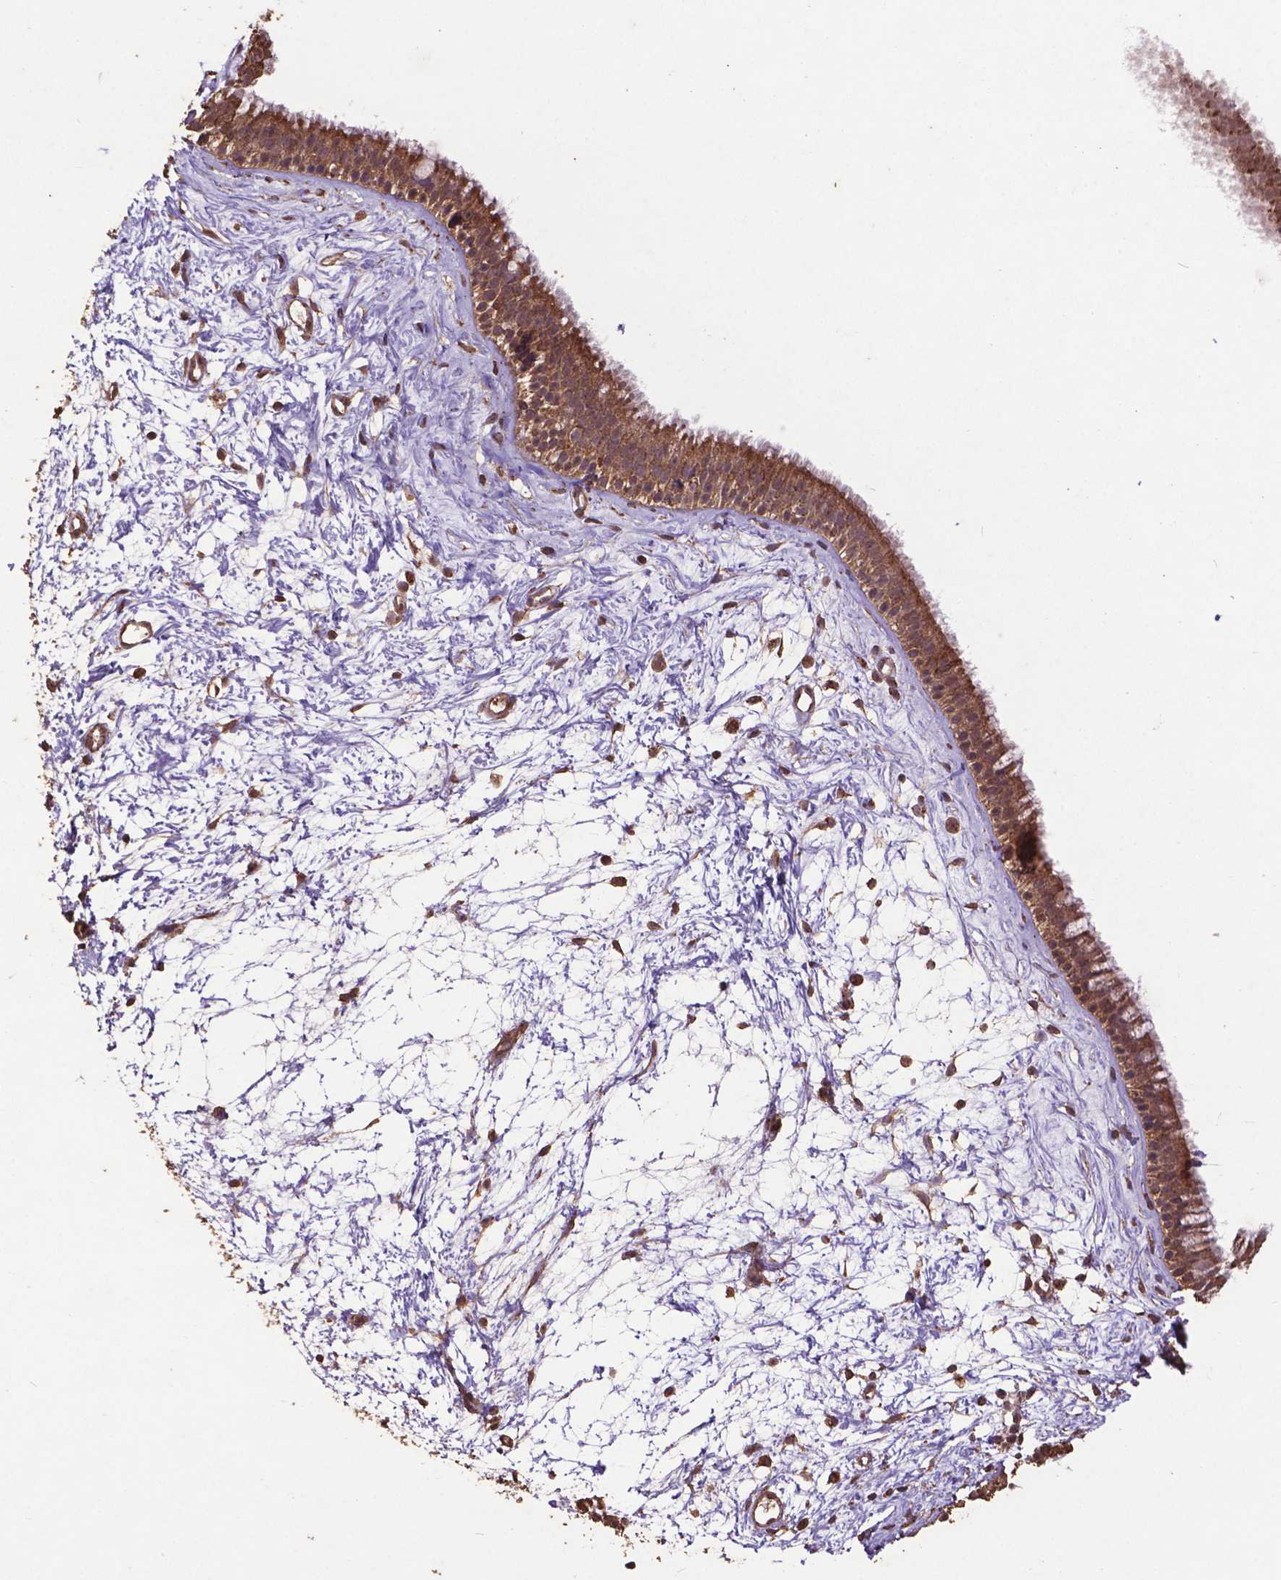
{"staining": {"intensity": "moderate", "quantity": ">75%", "location": "cytoplasmic/membranous,nuclear"}, "tissue": "nasopharynx", "cell_type": "Respiratory epithelial cells", "image_type": "normal", "snomed": [{"axis": "morphology", "description": "Normal tissue, NOS"}, {"axis": "topography", "description": "Nasopharynx"}], "caption": "Brown immunohistochemical staining in benign human nasopharynx shows moderate cytoplasmic/membranous,nuclear expression in about >75% of respiratory epithelial cells.", "gene": "DCAF1", "patient": {"sex": "male", "age": 58}}